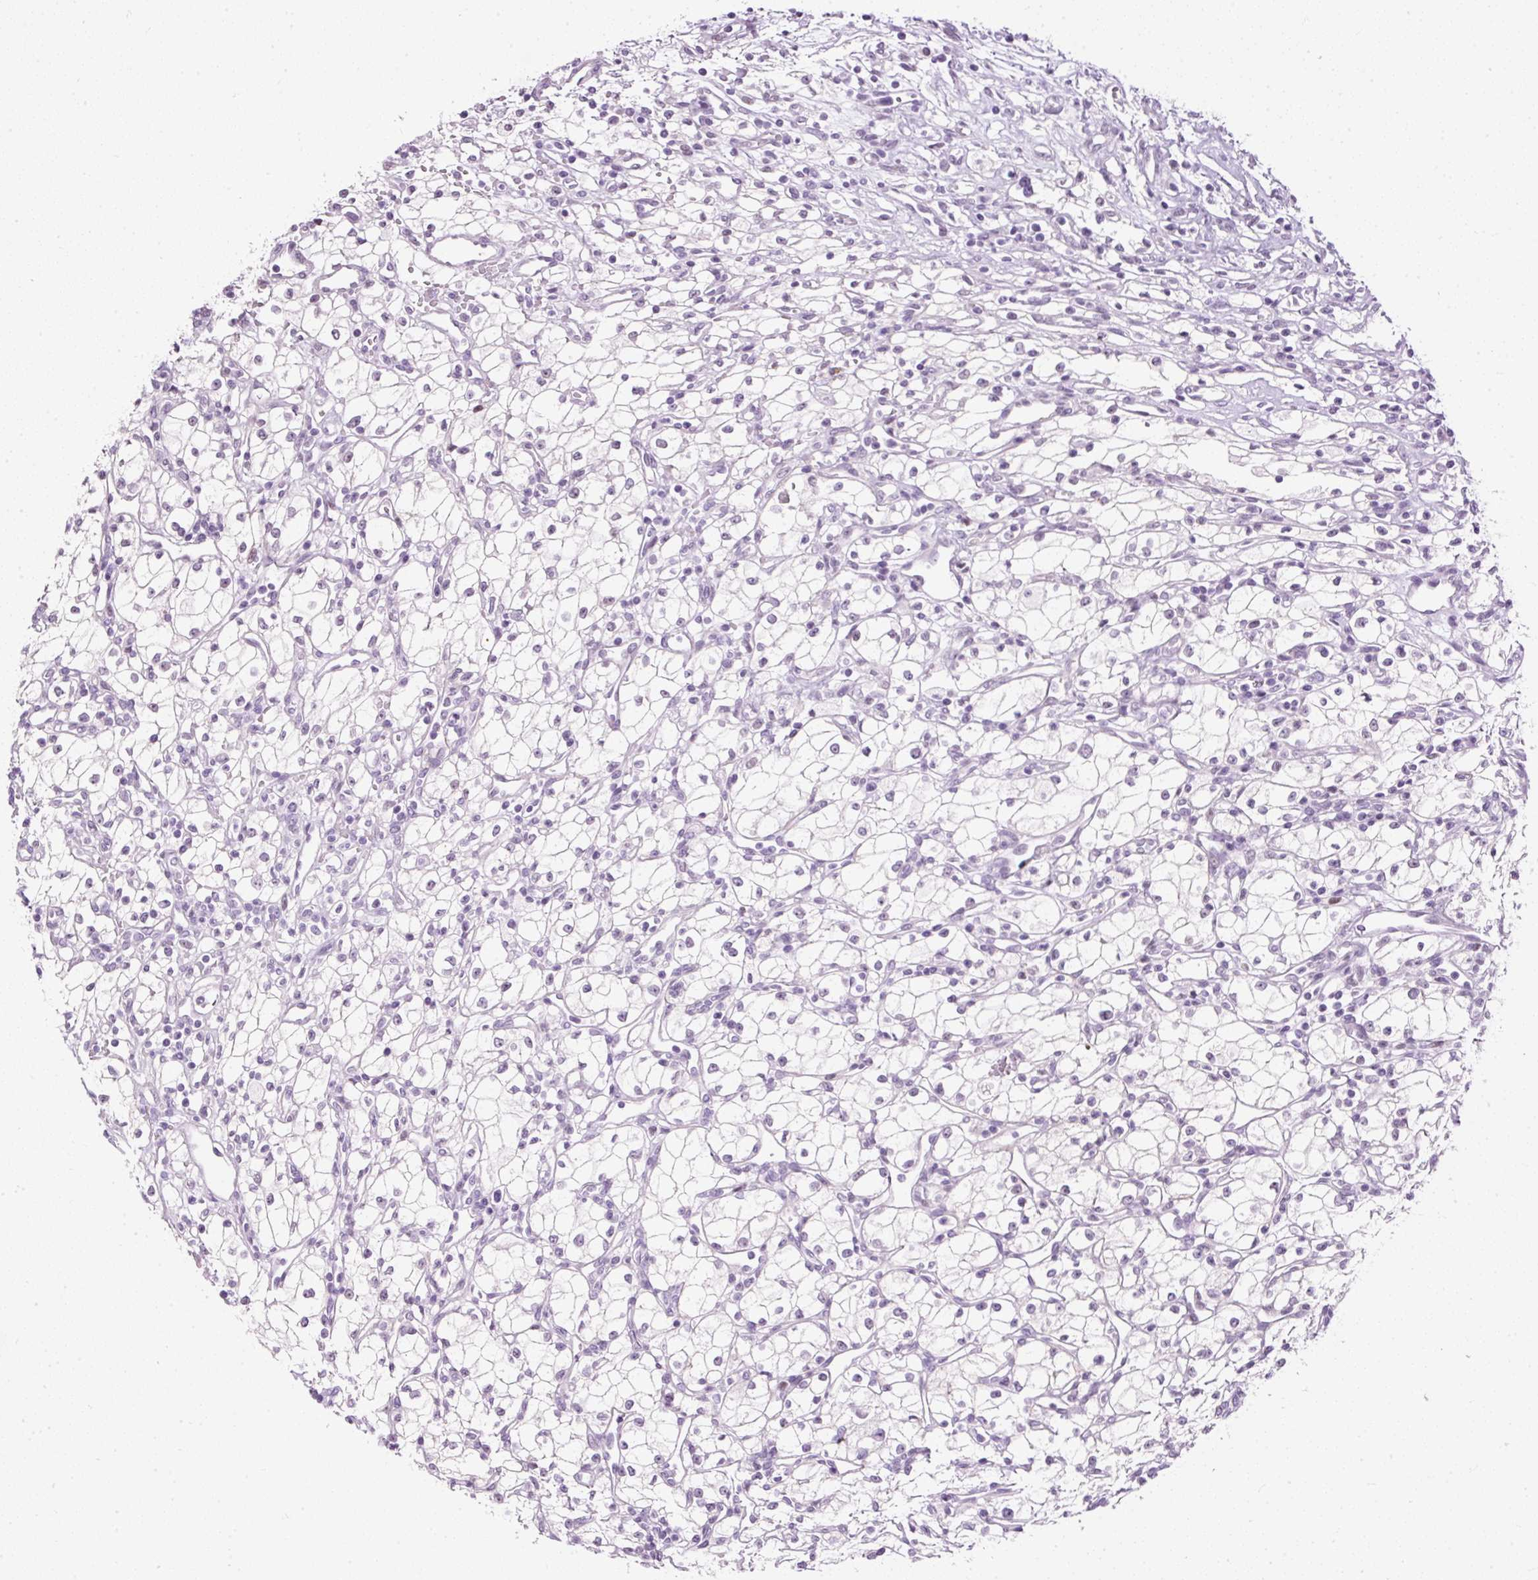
{"staining": {"intensity": "weak", "quantity": "25%-75%", "location": "nuclear"}, "tissue": "renal cancer", "cell_type": "Tumor cells", "image_type": "cancer", "snomed": [{"axis": "morphology", "description": "Adenocarcinoma, NOS"}, {"axis": "topography", "description": "Kidney"}], "caption": "IHC (DAB) staining of human renal adenocarcinoma shows weak nuclear protein staining in approximately 25%-75% of tumor cells.", "gene": "PDE6B", "patient": {"sex": "male", "age": 59}}